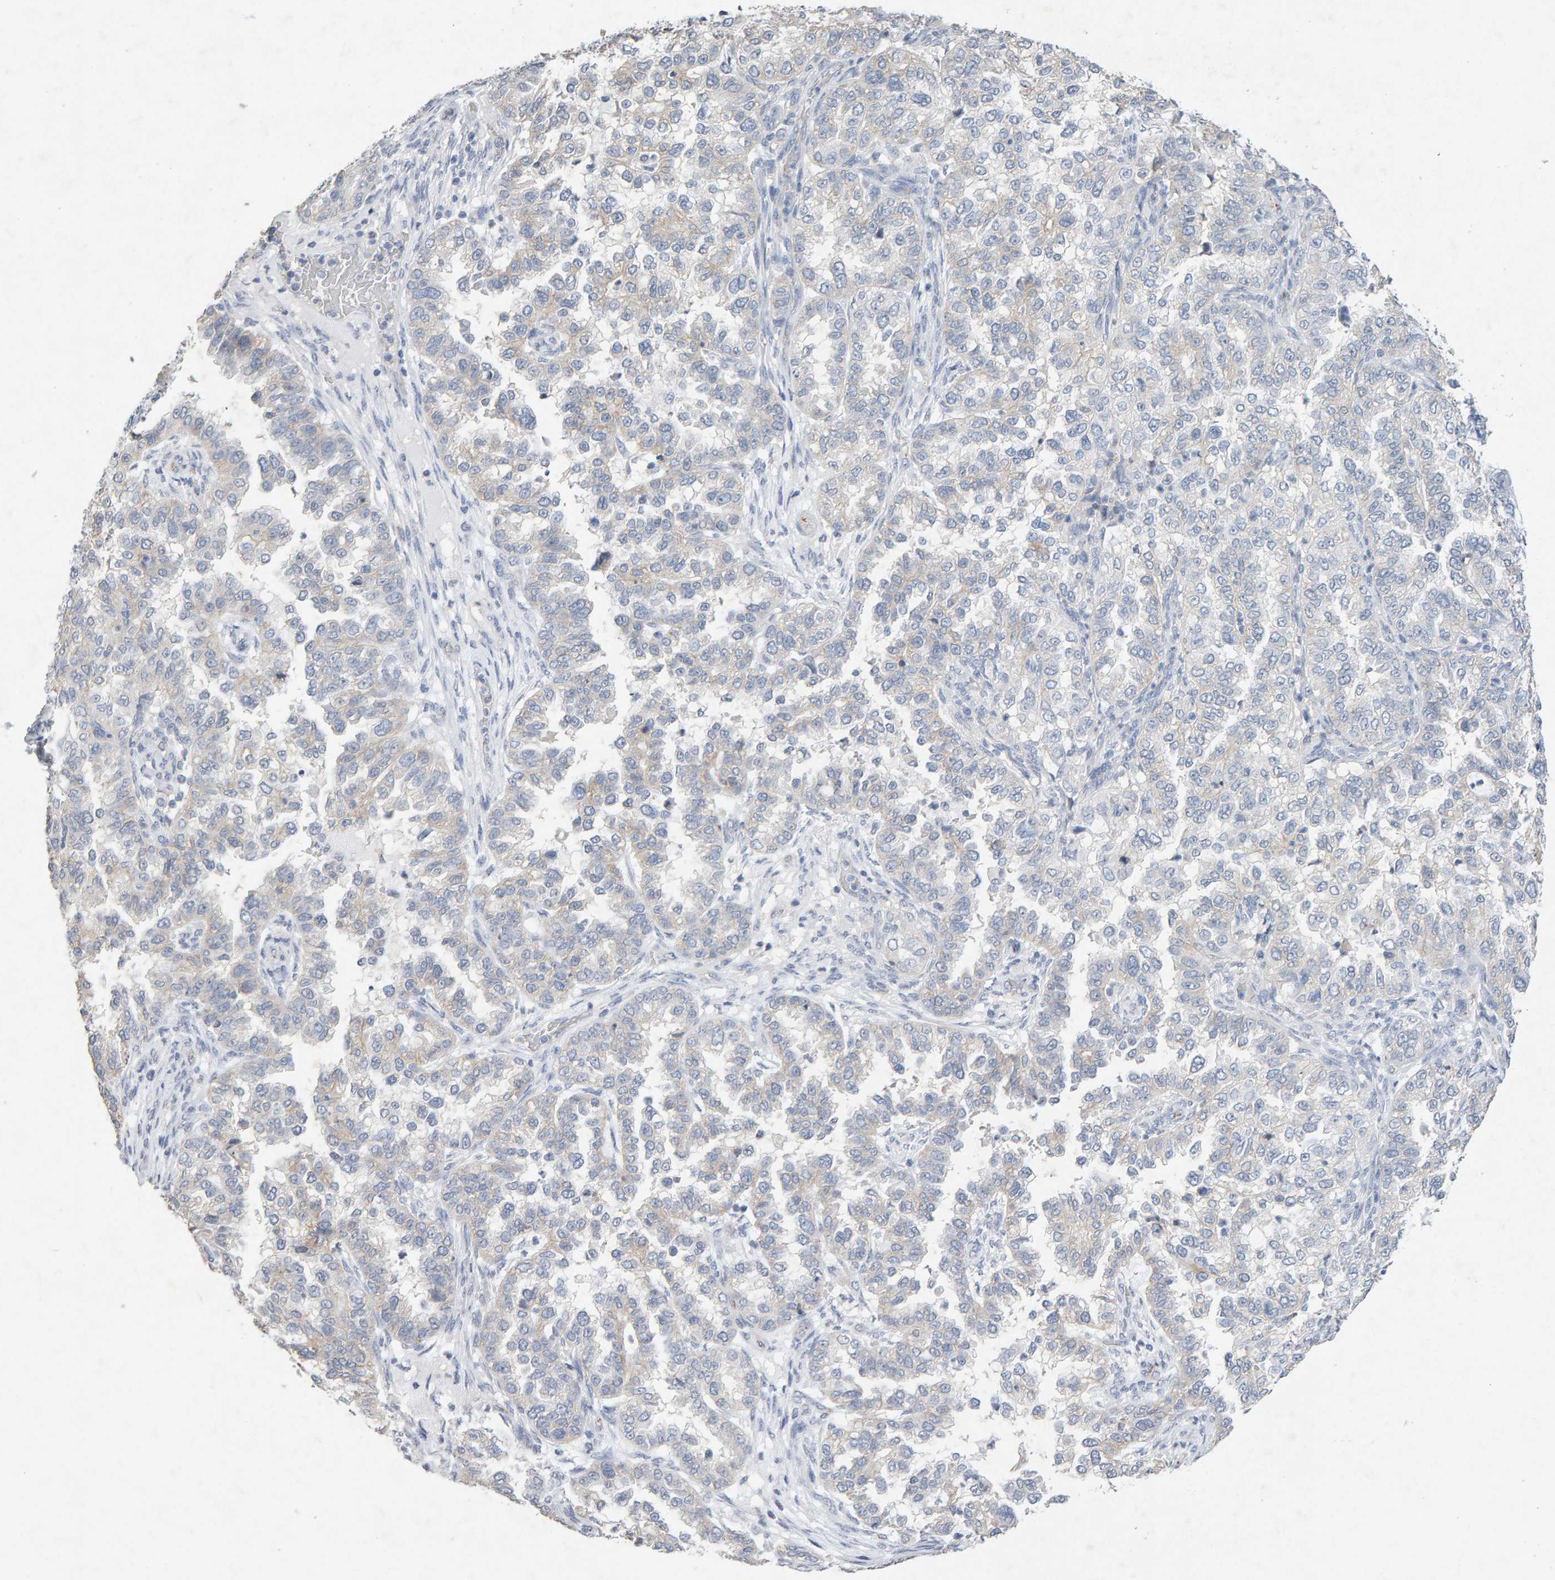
{"staining": {"intensity": "negative", "quantity": "none", "location": "none"}, "tissue": "endometrial cancer", "cell_type": "Tumor cells", "image_type": "cancer", "snomed": [{"axis": "morphology", "description": "Adenocarcinoma, NOS"}, {"axis": "topography", "description": "Endometrium"}], "caption": "Immunohistochemical staining of human endometrial cancer shows no significant positivity in tumor cells.", "gene": "PTPRM", "patient": {"sex": "female", "age": 85}}